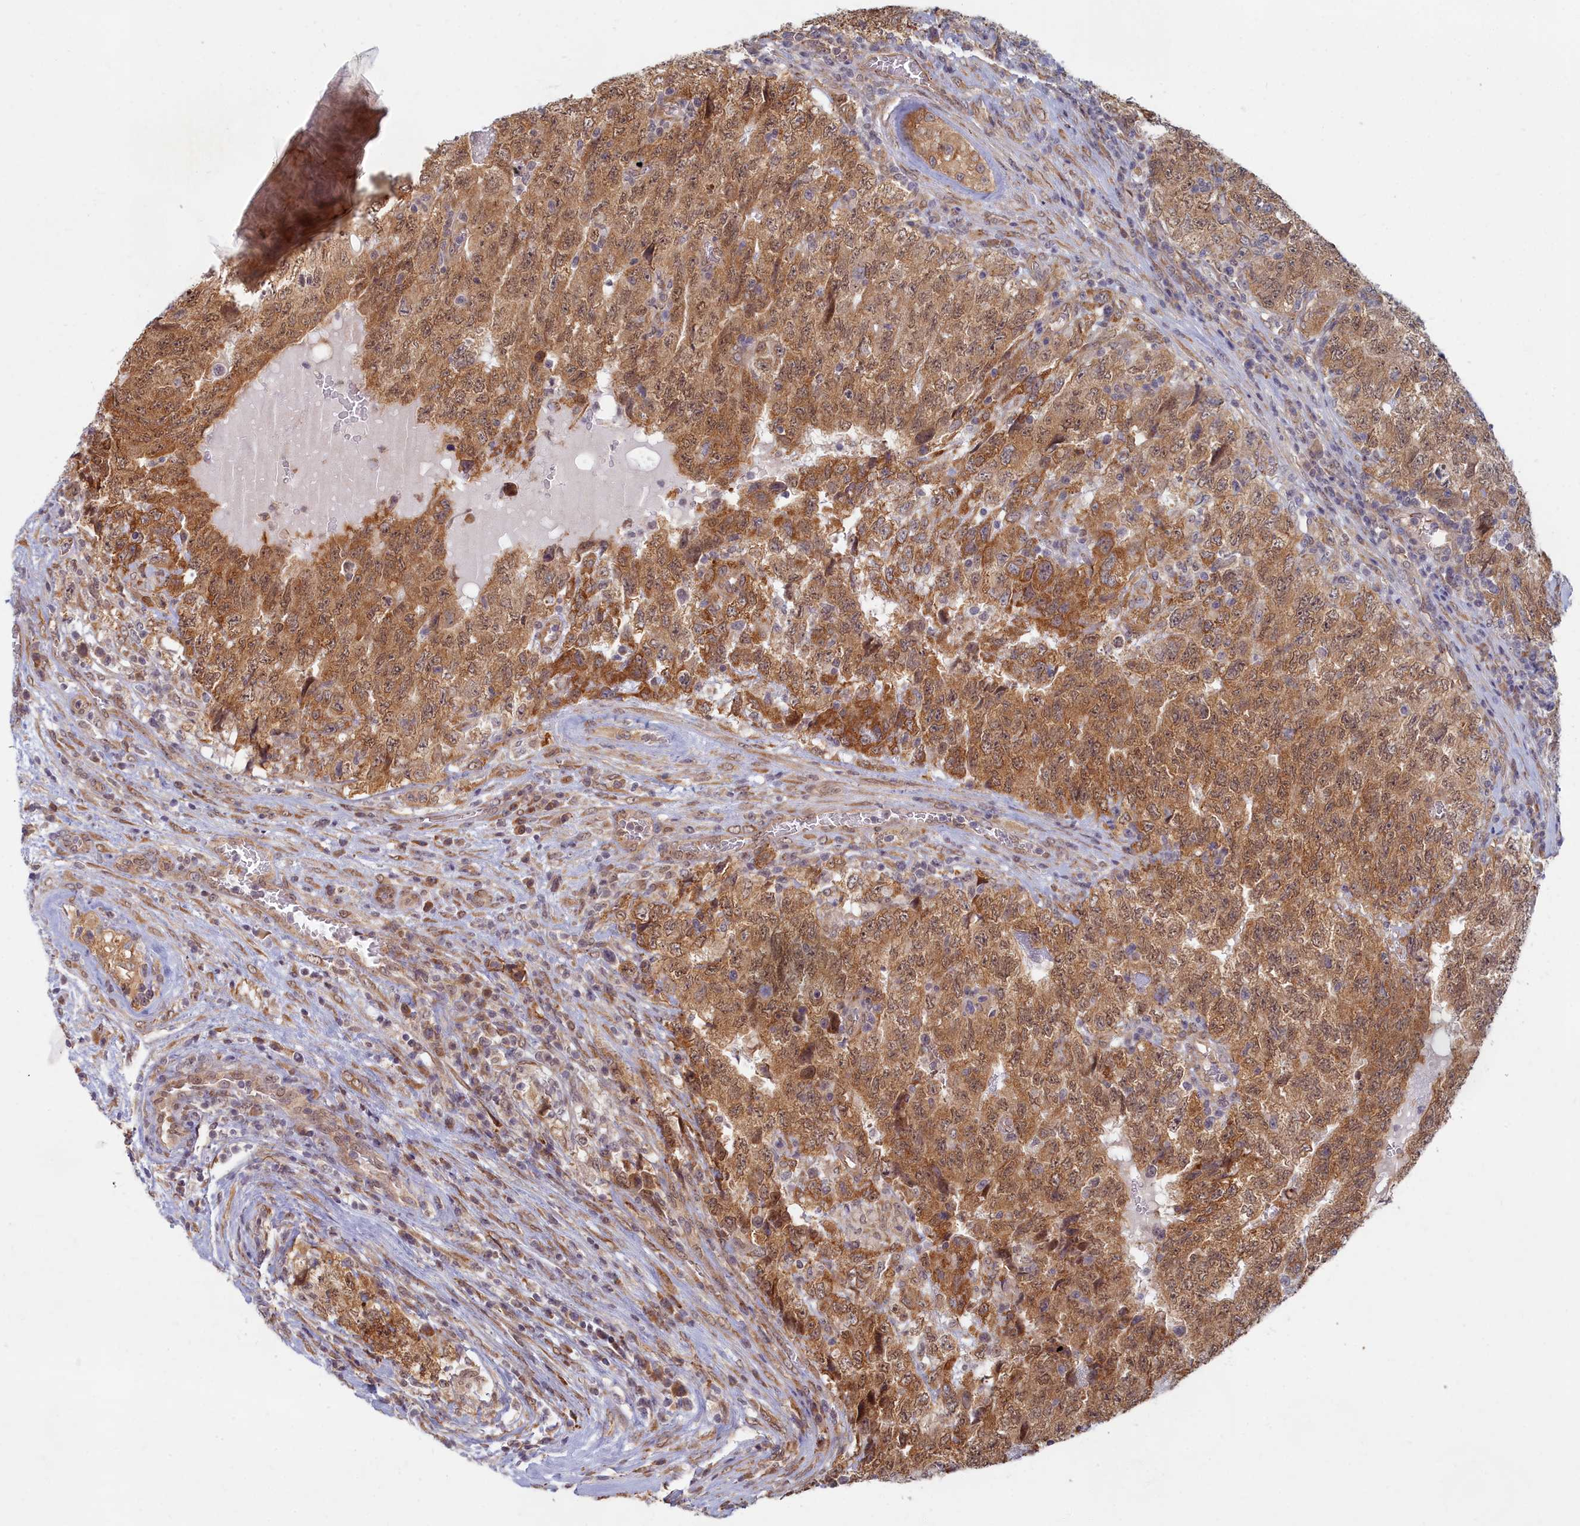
{"staining": {"intensity": "moderate", "quantity": ">75%", "location": "cytoplasmic/membranous,nuclear"}, "tissue": "testis cancer", "cell_type": "Tumor cells", "image_type": "cancer", "snomed": [{"axis": "morphology", "description": "Carcinoma, Embryonal, NOS"}, {"axis": "topography", "description": "Testis"}], "caption": "Brown immunohistochemical staining in embryonal carcinoma (testis) reveals moderate cytoplasmic/membranous and nuclear staining in about >75% of tumor cells. Nuclei are stained in blue.", "gene": "MAK16", "patient": {"sex": "male", "age": 34}}